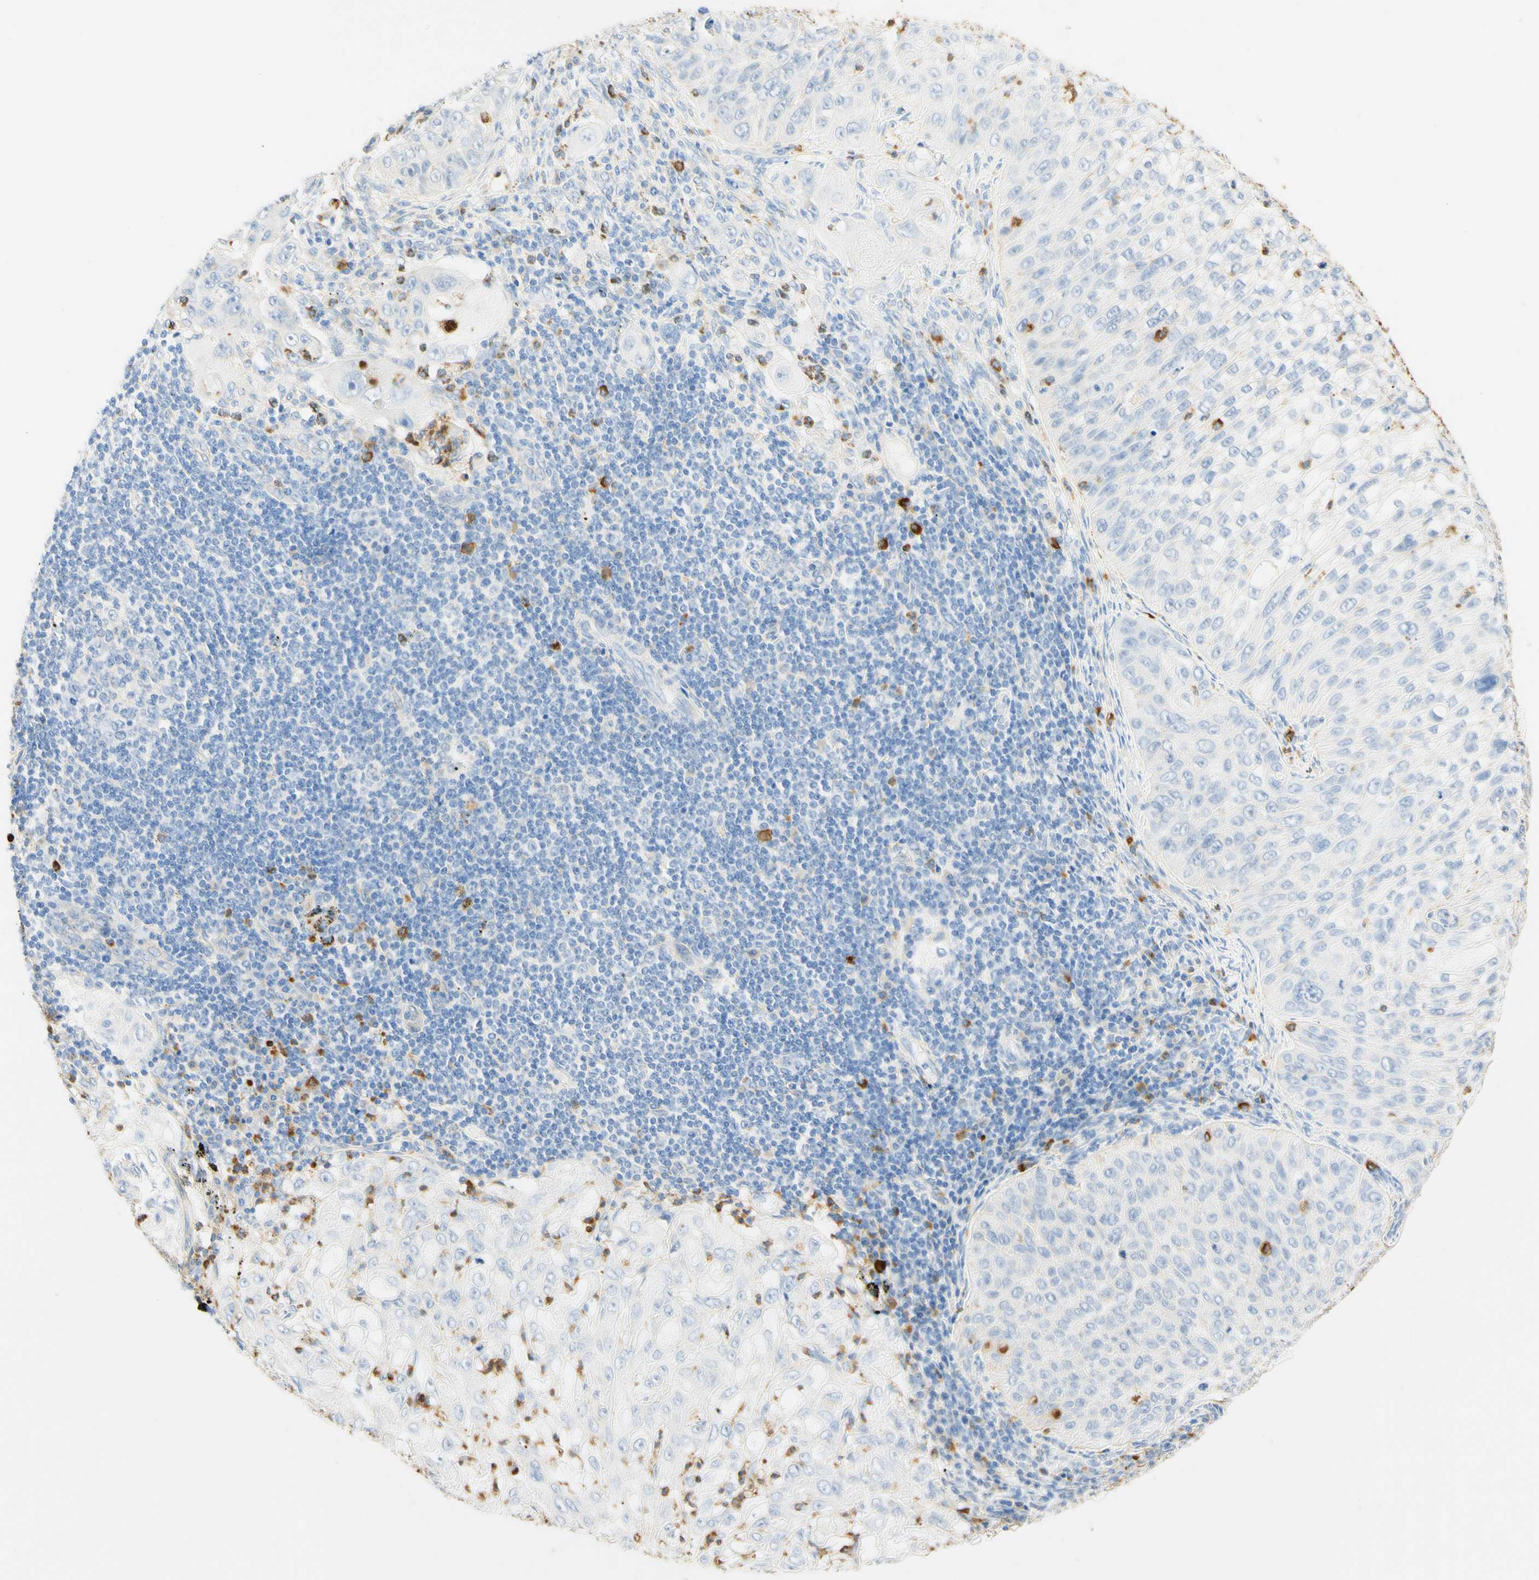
{"staining": {"intensity": "negative", "quantity": "none", "location": "none"}, "tissue": "lung cancer", "cell_type": "Tumor cells", "image_type": "cancer", "snomed": [{"axis": "morphology", "description": "Inflammation, NOS"}, {"axis": "morphology", "description": "Squamous cell carcinoma, NOS"}, {"axis": "topography", "description": "Lymph node"}, {"axis": "topography", "description": "Soft tissue"}, {"axis": "topography", "description": "Lung"}], "caption": "Immunohistochemical staining of human lung cancer reveals no significant expression in tumor cells.", "gene": "CD63", "patient": {"sex": "male", "age": 66}}